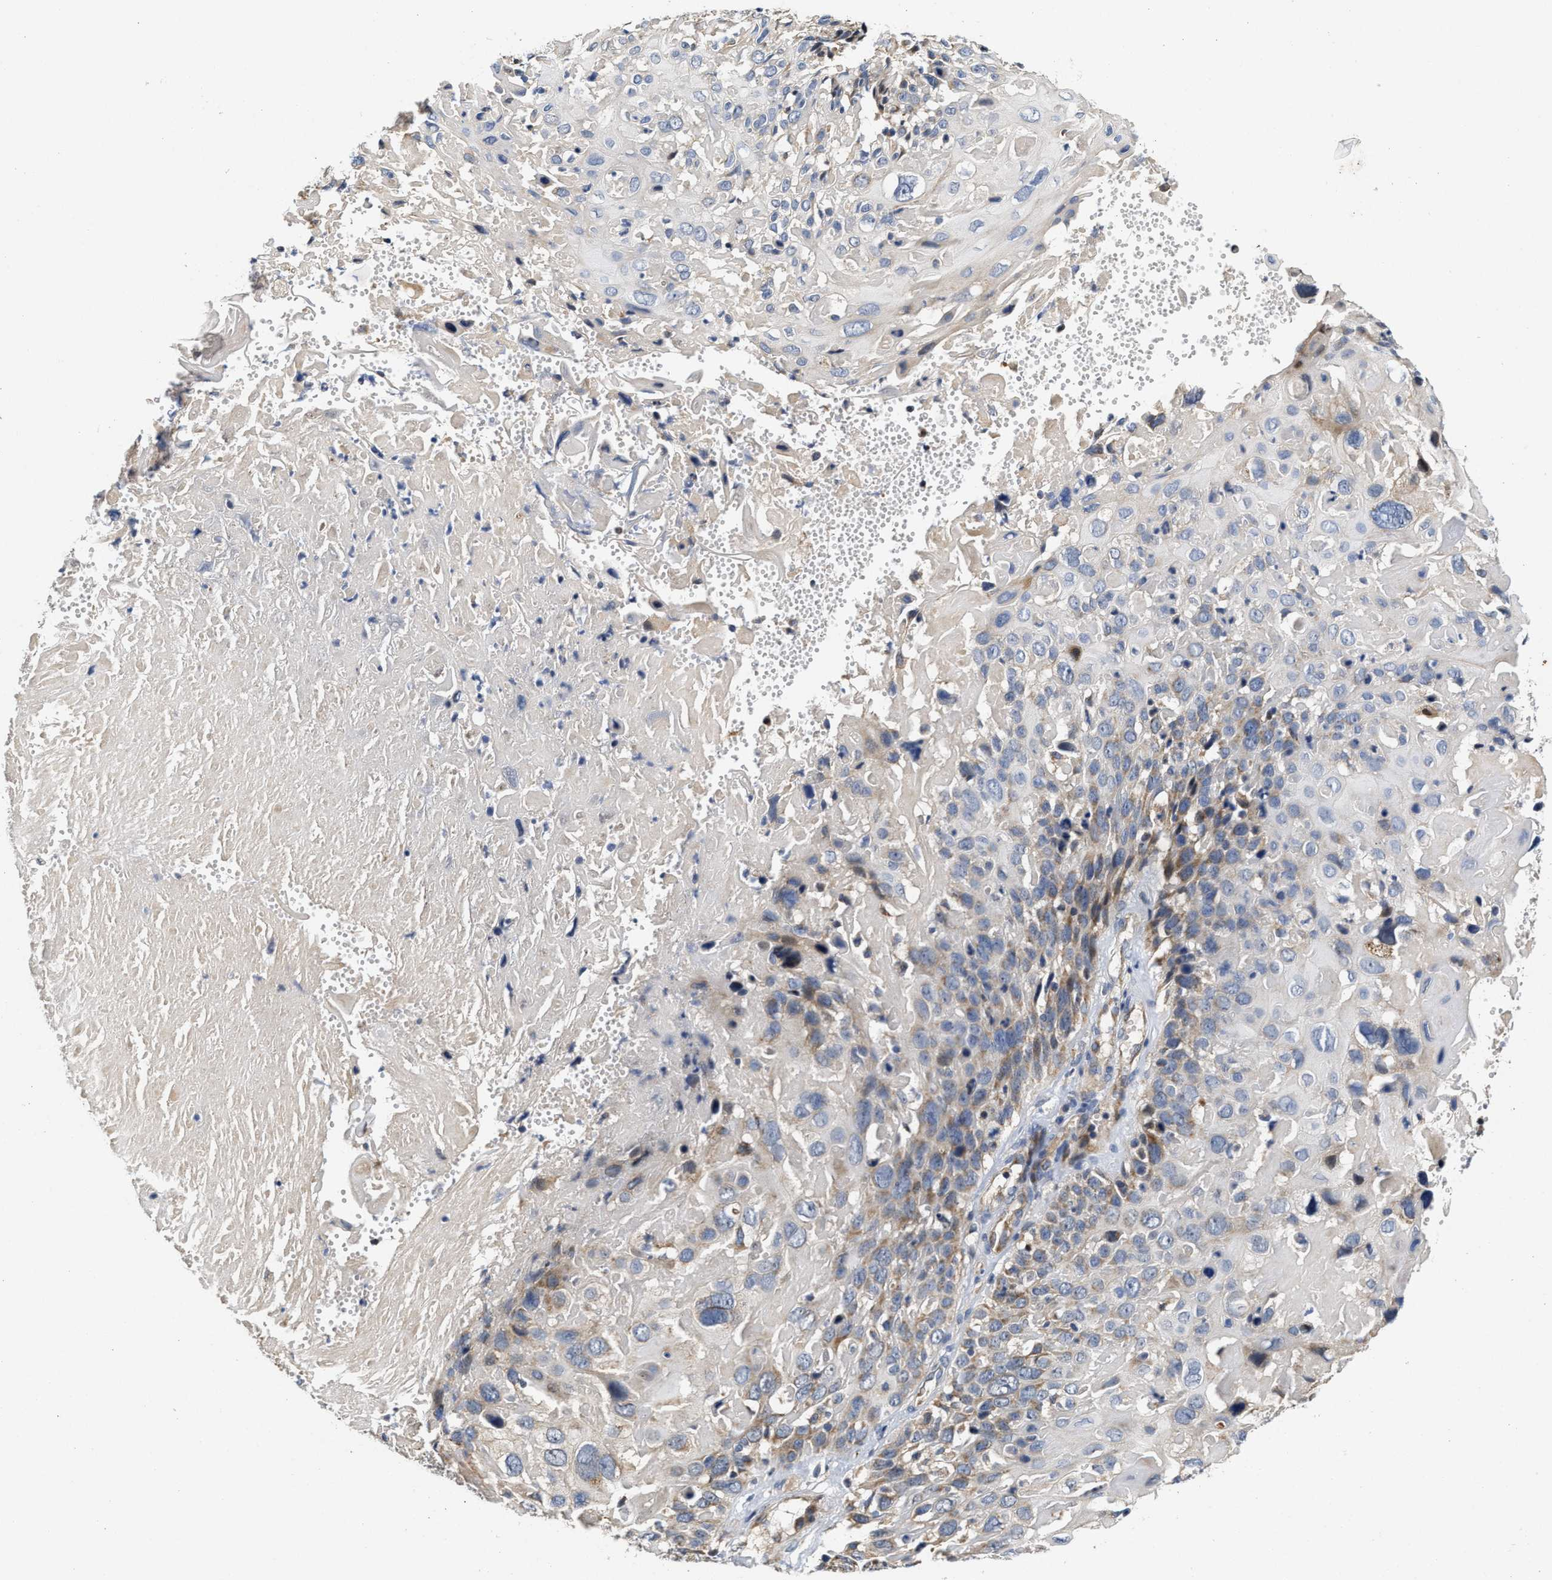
{"staining": {"intensity": "moderate", "quantity": "<25%", "location": "cytoplasmic/membranous"}, "tissue": "cervical cancer", "cell_type": "Tumor cells", "image_type": "cancer", "snomed": [{"axis": "morphology", "description": "Squamous cell carcinoma, NOS"}, {"axis": "topography", "description": "Cervix"}], "caption": "About <25% of tumor cells in cervical squamous cell carcinoma show moderate cytoplasmic/membranous protein positivity as visualized by brown immunohistochemical staining.", "gene": "SCYL2", "patient": {"sex": "female", "age": 74}}